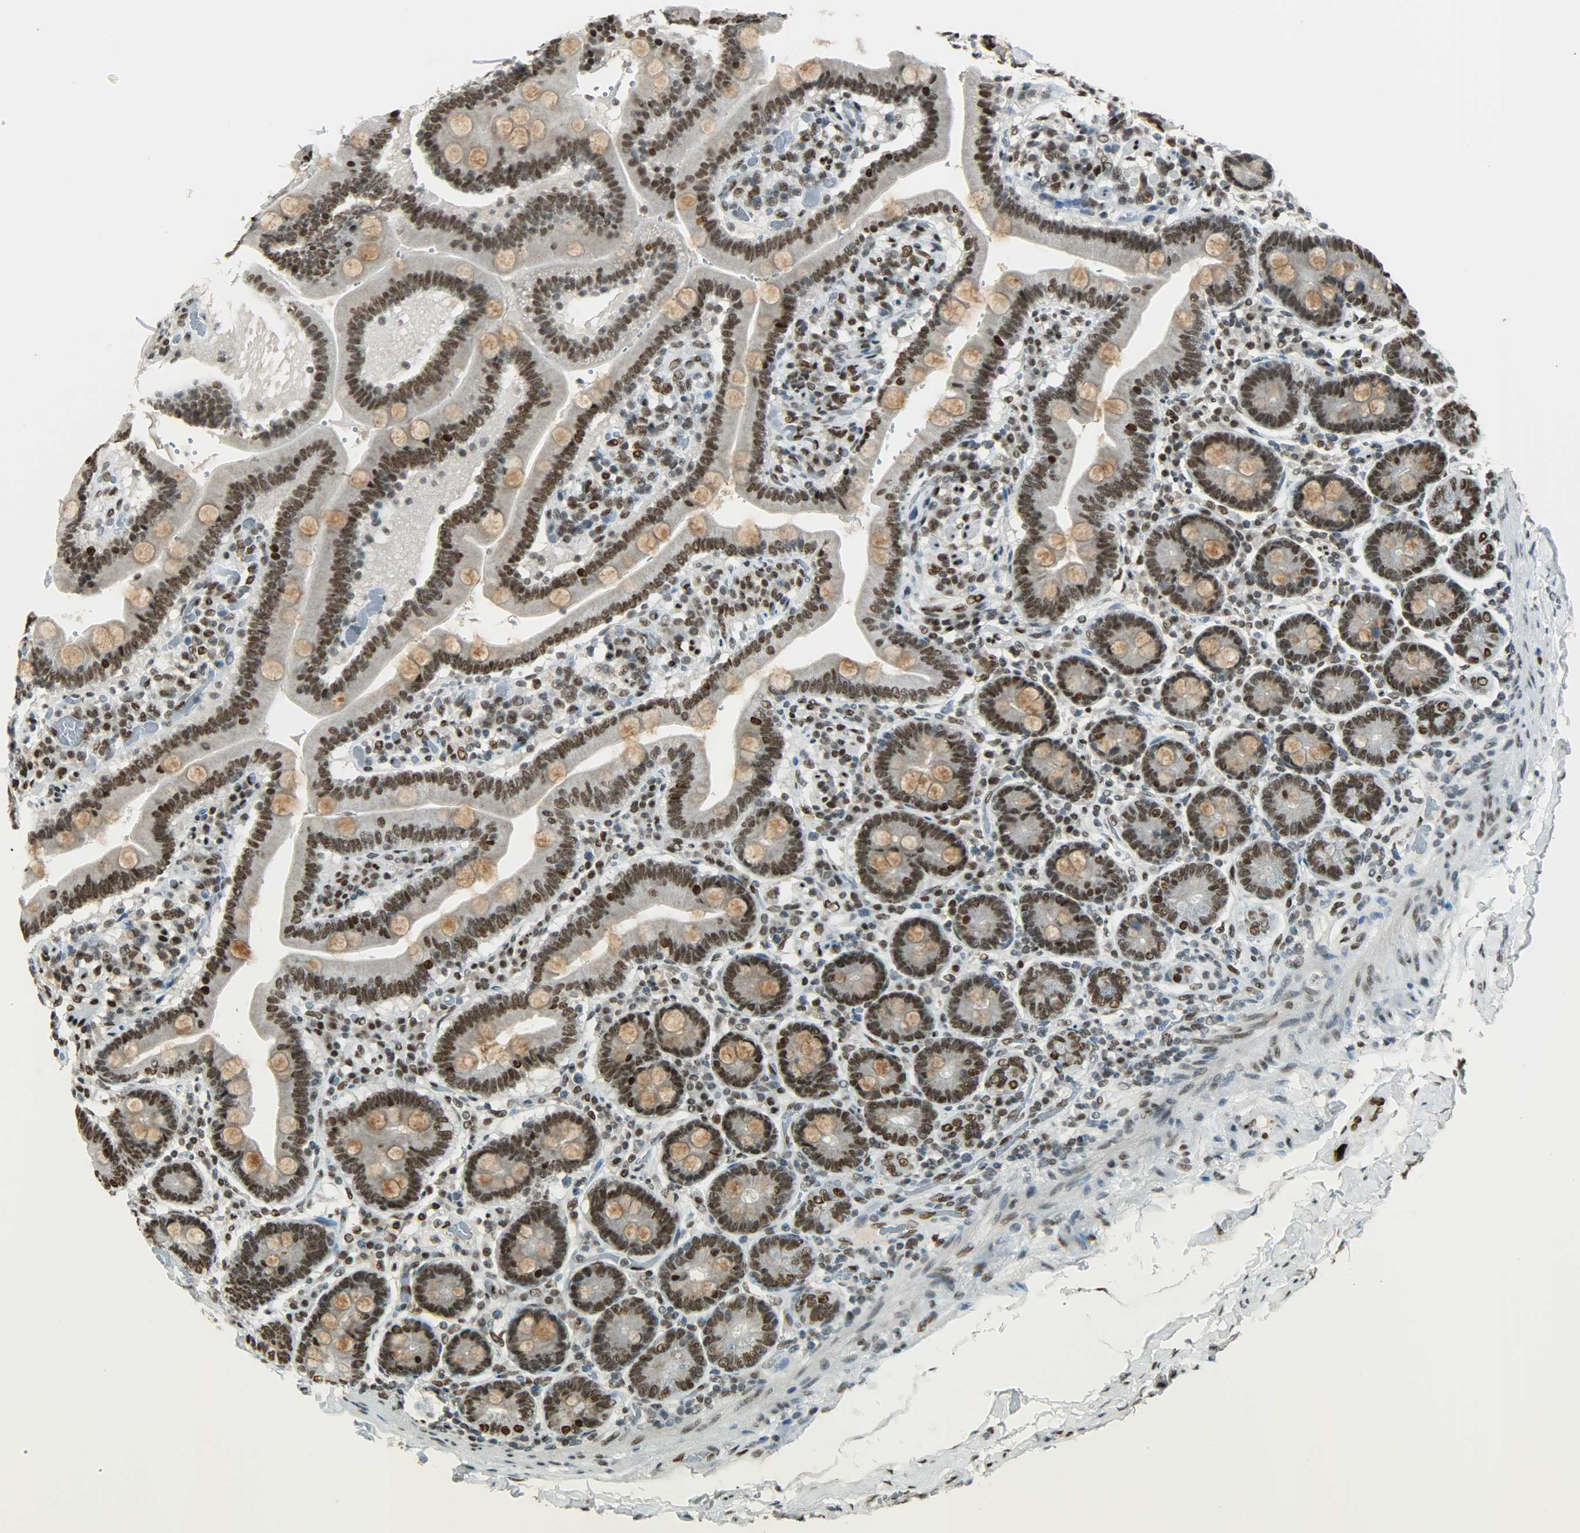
{"staining": {"intensity": "strong", "quantity": ">75%", "location": "nuclear"}, "tissue": "duodenum", "cell_type": "Glandular cells", "image_type": "normal", "snomed": [{"axis": "morphology", "description": "Normal tissue, NOS"}, {"axis": "topography", "description": "Duodenum"}], "caption": "DAB immunohistochemical staining of benign human duodenum displays strong nuclear protein expression in about >75% of glandular cells.", "gene": "MYEF2", "patient": {"sex": "male", "age": 66}}